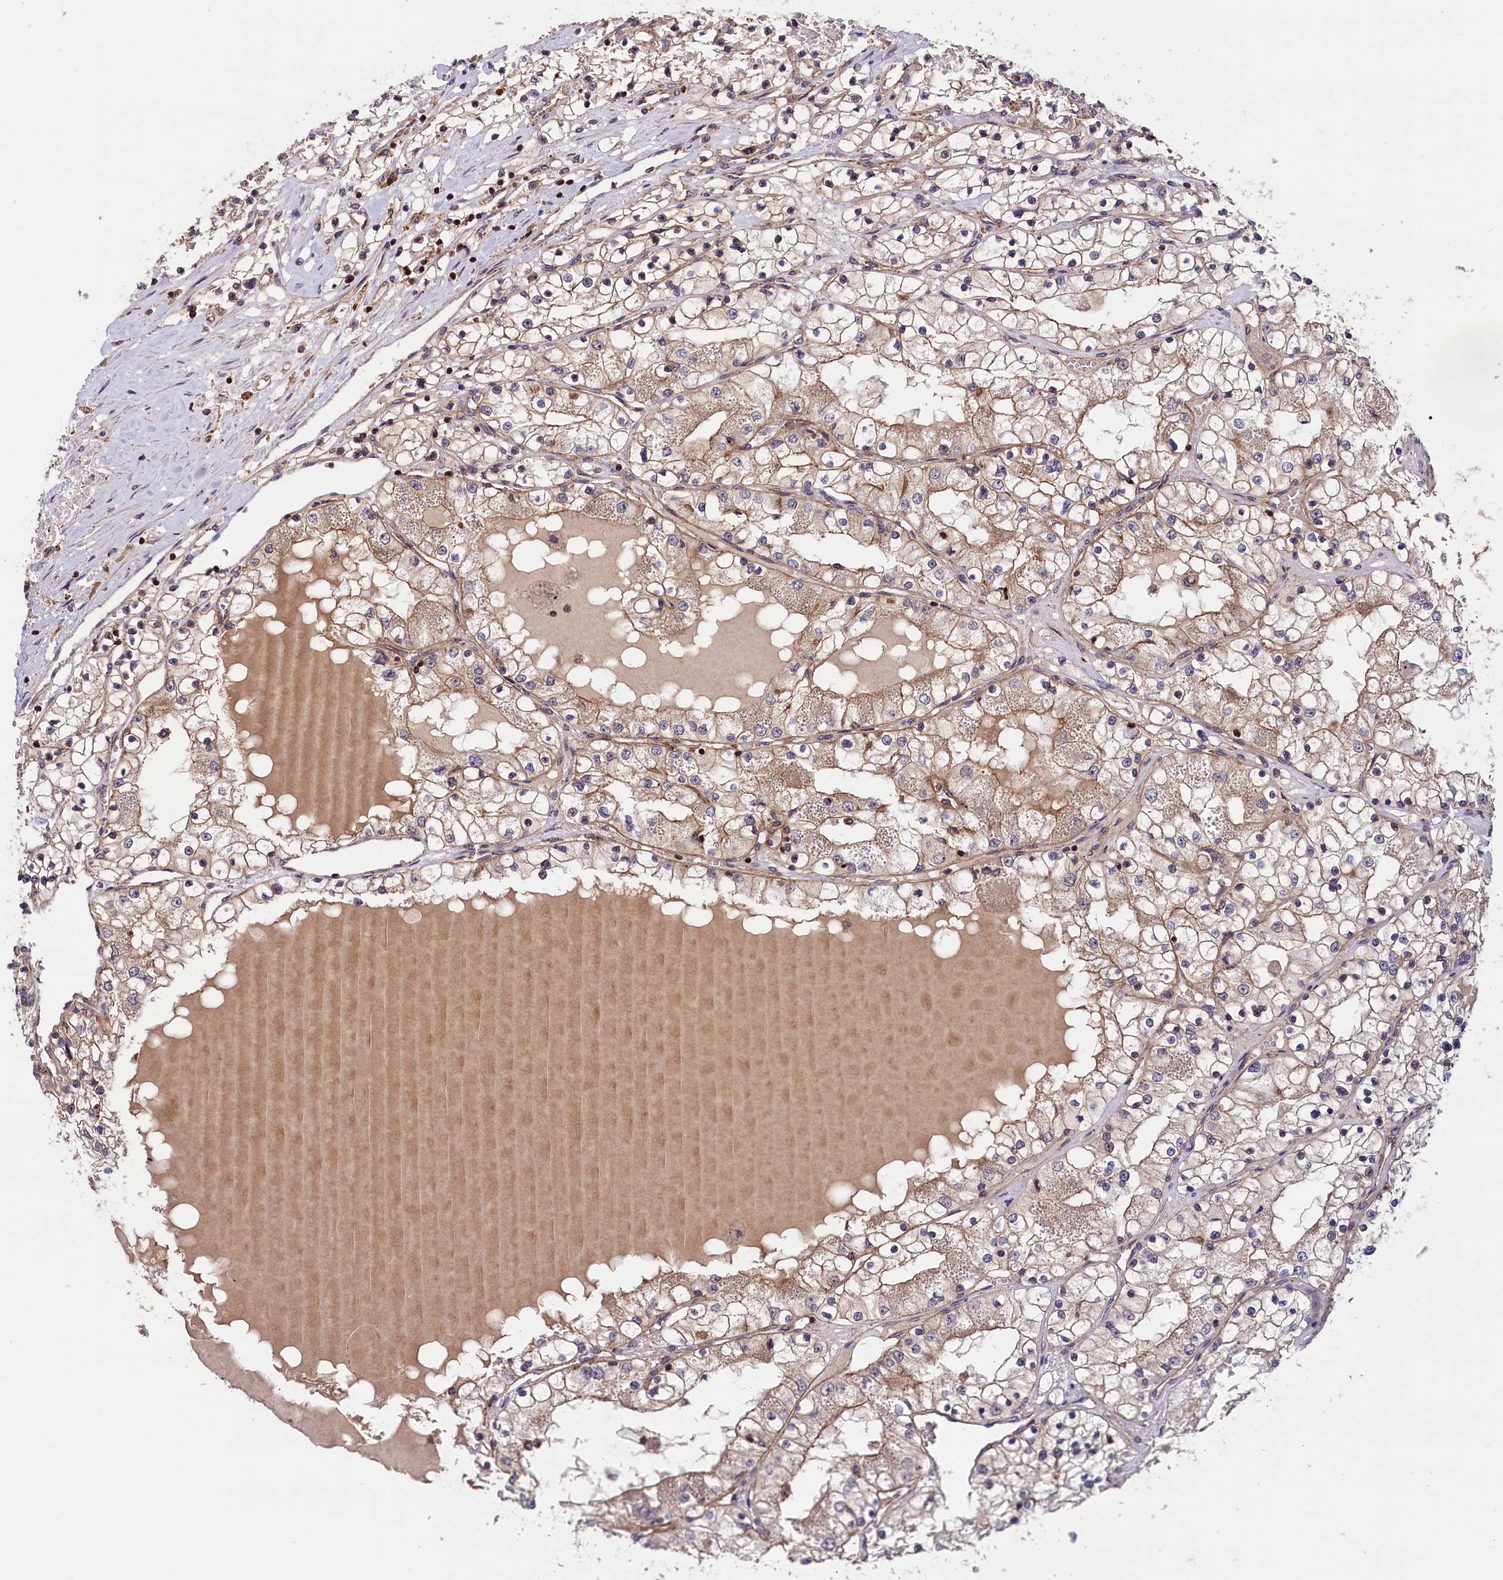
{"staining": {"intensity": "weak", "quantity": "25%-75%", "location": "cytoplasmic/membranous"}, "tissue": "renal cancer", "cell_type": "Tumor cells", "image_type": "cancer", "snomed": [{"axis": "morphology", "description": "Normal tissue, NOS"}, {"axis": "morphology", "description": "Adenocarcinoma, NOS"}, {"axis": "topography", "description": "Kidney"}], "caption": "A low amount of weak cytoplasmic/membranous staining is seen in about 25%-75% of tumor cells in adenocarcinoma (renal) tissue.", "gene": "IST1", "patient": {"sex": "male", "age": 68}}